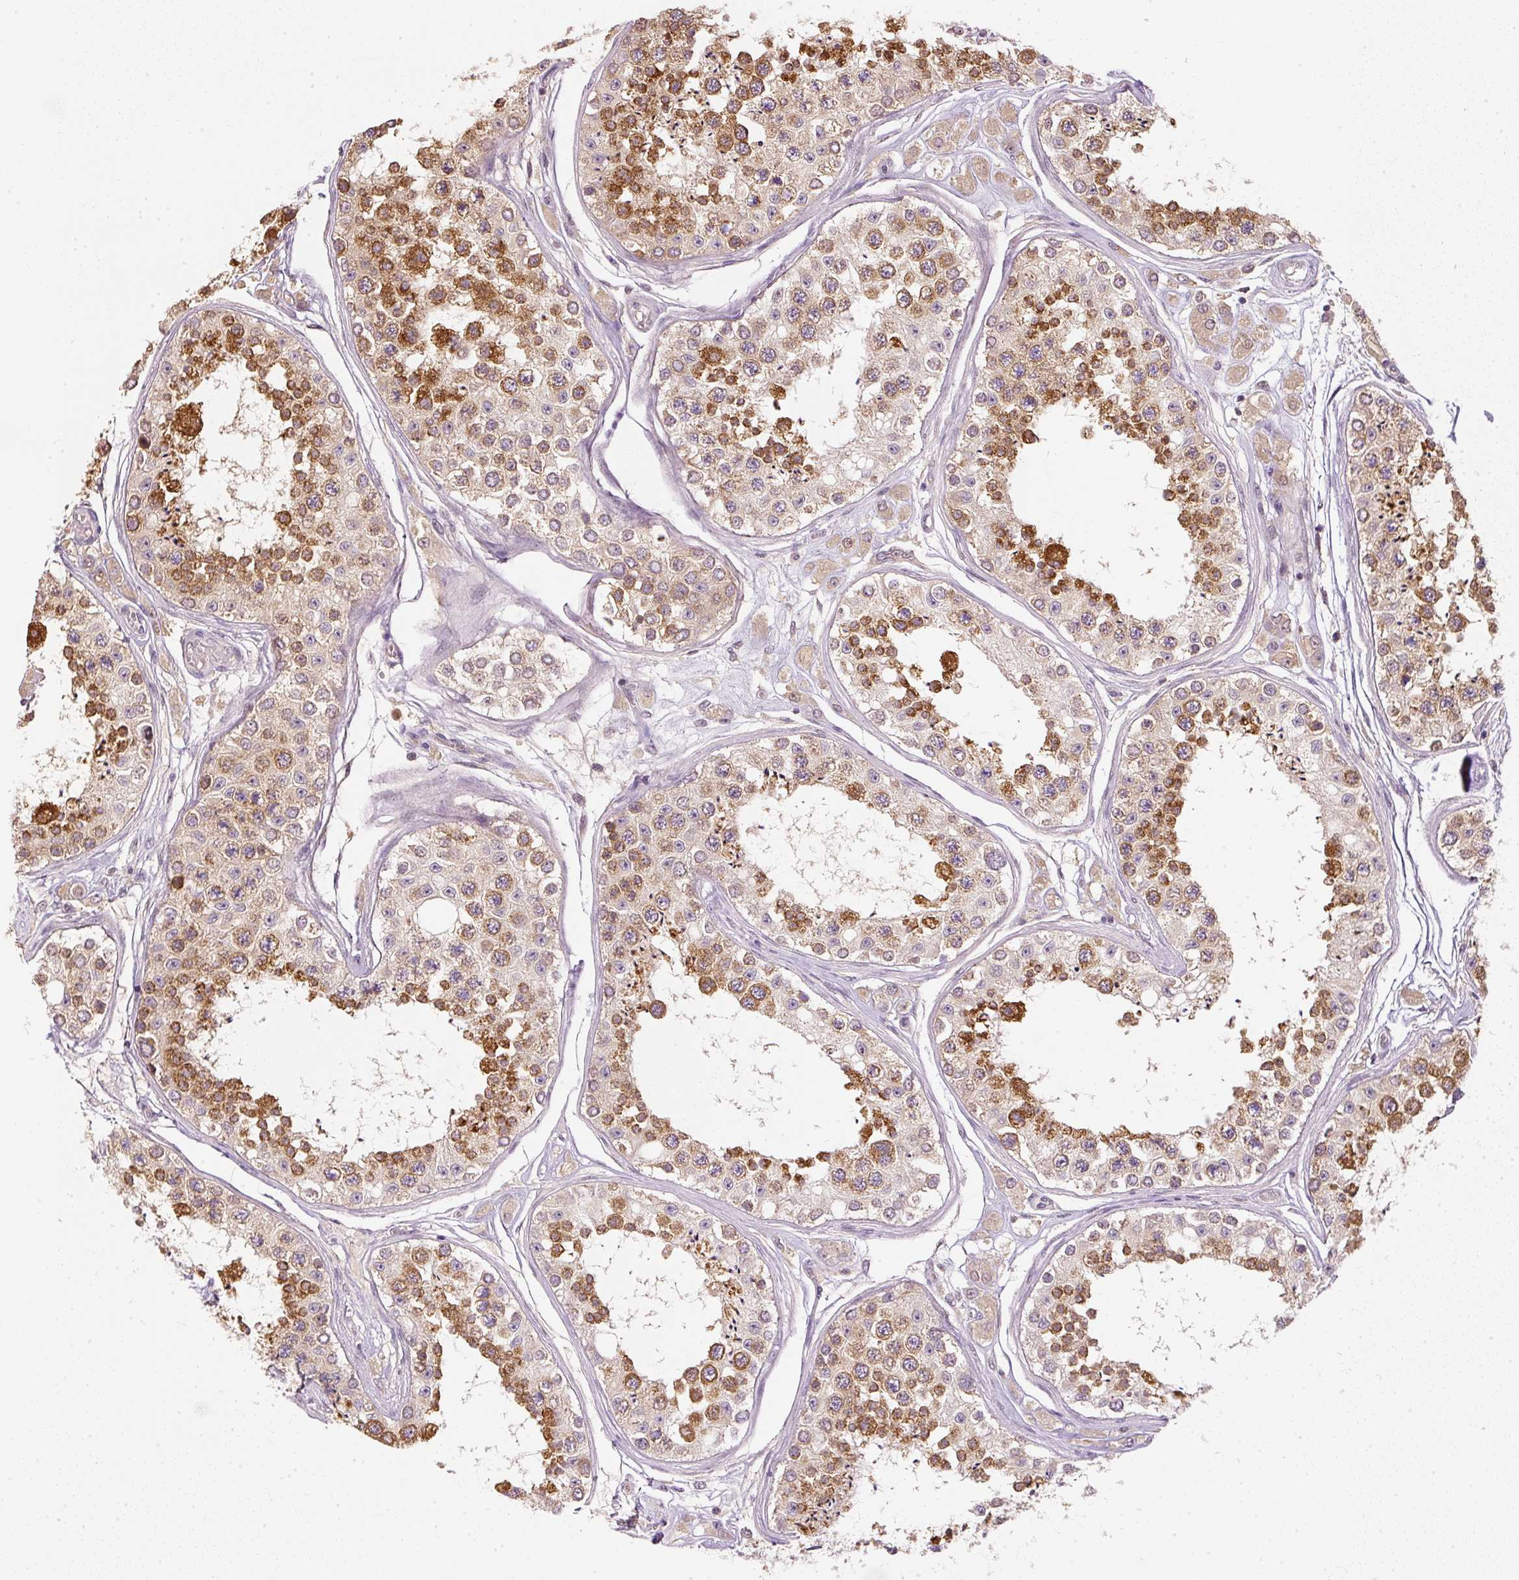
{"staining": {"intensity": "strong", "quantity": "25%-75%", "location": "cytoplasmic/membranous"}, "tissue": "testis", "cell_type": "Cells in seminiferous ducts", "image_type": "normal", "snomed": [{"axis": "morphology", "description": "Normal tissue, NOS"}, {"axis": "topography", "description": "Testis"}], "caption": "Cells in seminiferous ducts display strong cytoplasmic/membranous expression in about 25%-75% of cells in benign testis.", "gene": "CTTNBP2", "patient": {"sex": "male", "age": 25}}